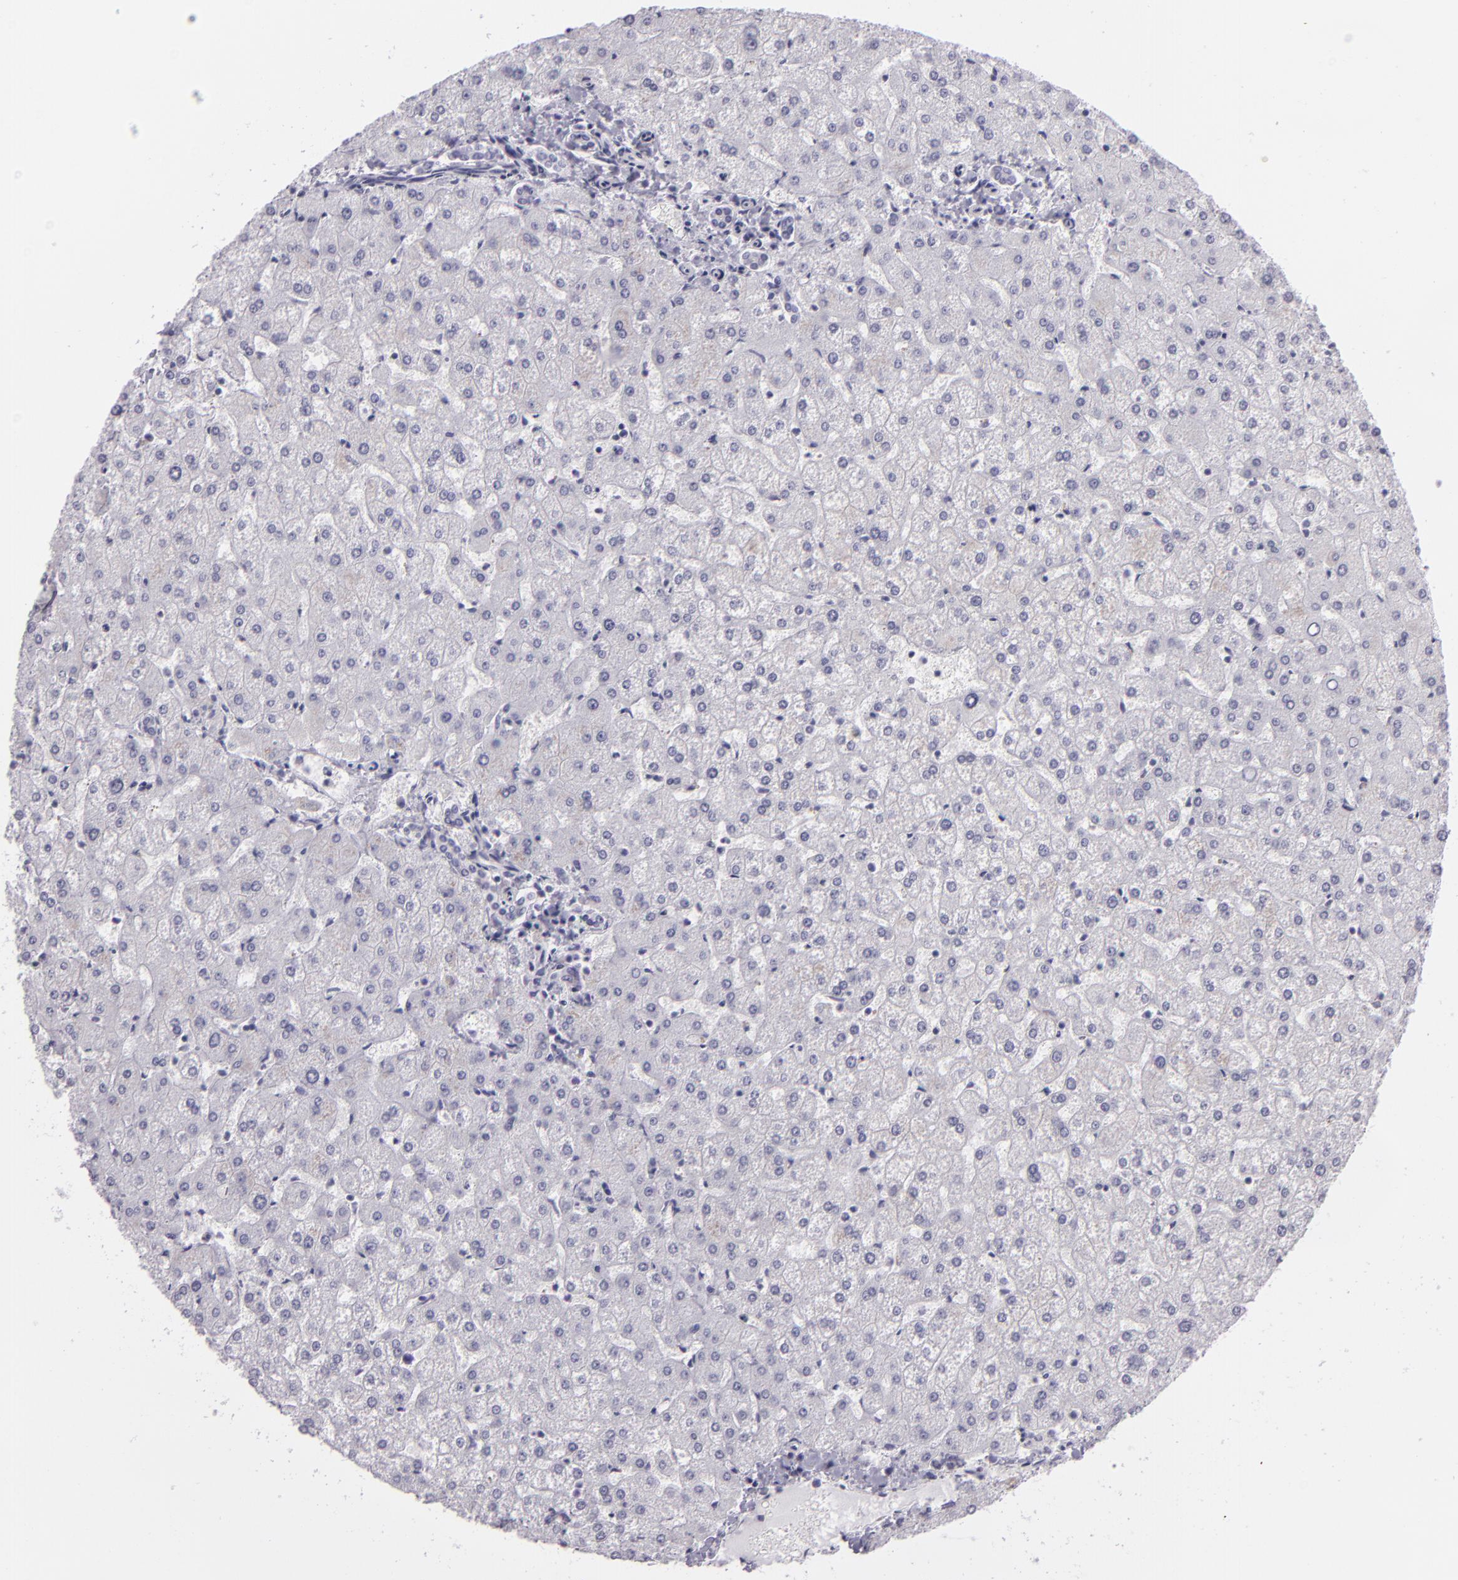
{"staining": {"intensity": "negative", "quantity": "none", "location": "none"}, "tissue": "liver", "cell_type": "Cholangiocytes", "image_type": "normal", "snomed": [{"axis": "morphology", "description": "Normal tissue, NOS"}, {"axis": "topography", "description": "Liver"}], "caption": "Immunohistochemistry histopathology image of unremarkable human liver stained for a protein (brown), which demonstrates no expression in cholangiocytes.", "gene": "MCM3", "patient": {"sex": "female", "age": 32}}